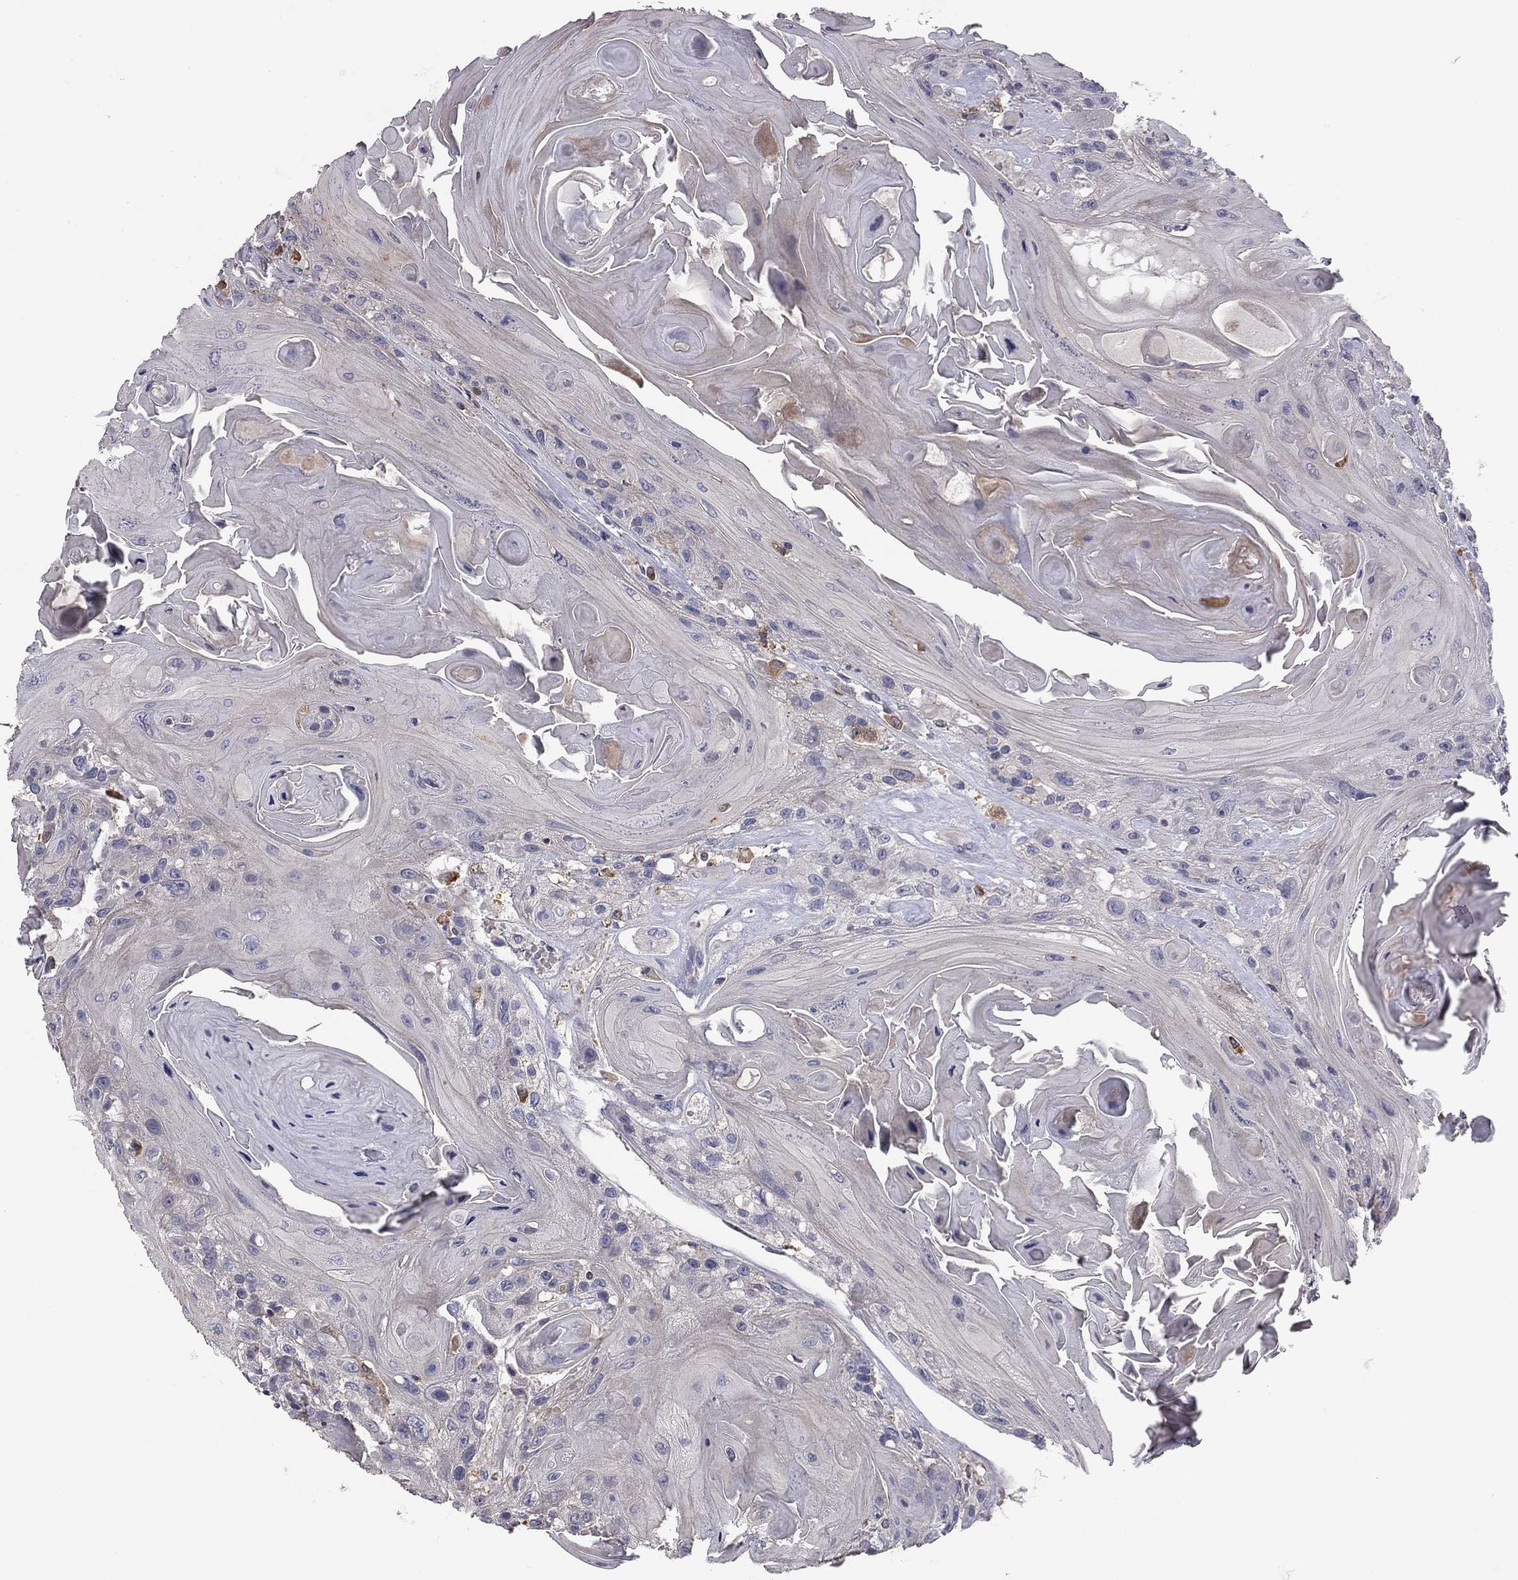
{"staining": {"intensity": "negative", "quantity": "none", "location": "none"}, "tissue": "head and neck cancer", "cell_type": "Tumor cells", "image_type": "cancer", "snomed": [{"axis": "morphology", "description": "Squamous cell carcinoma, NOS"}, {"axis": "topography", "description": "Head-Neck"}], "caption": "This micrograph is of squamous cell carcinoma (head and neck) stained with immunohistochemistry to label a protein in brown with the nuclei are counter-stained blue. There is no expression in tumor cells.", "gene": "PLCB2", "patient": {"sex": "female", "age": 59}}